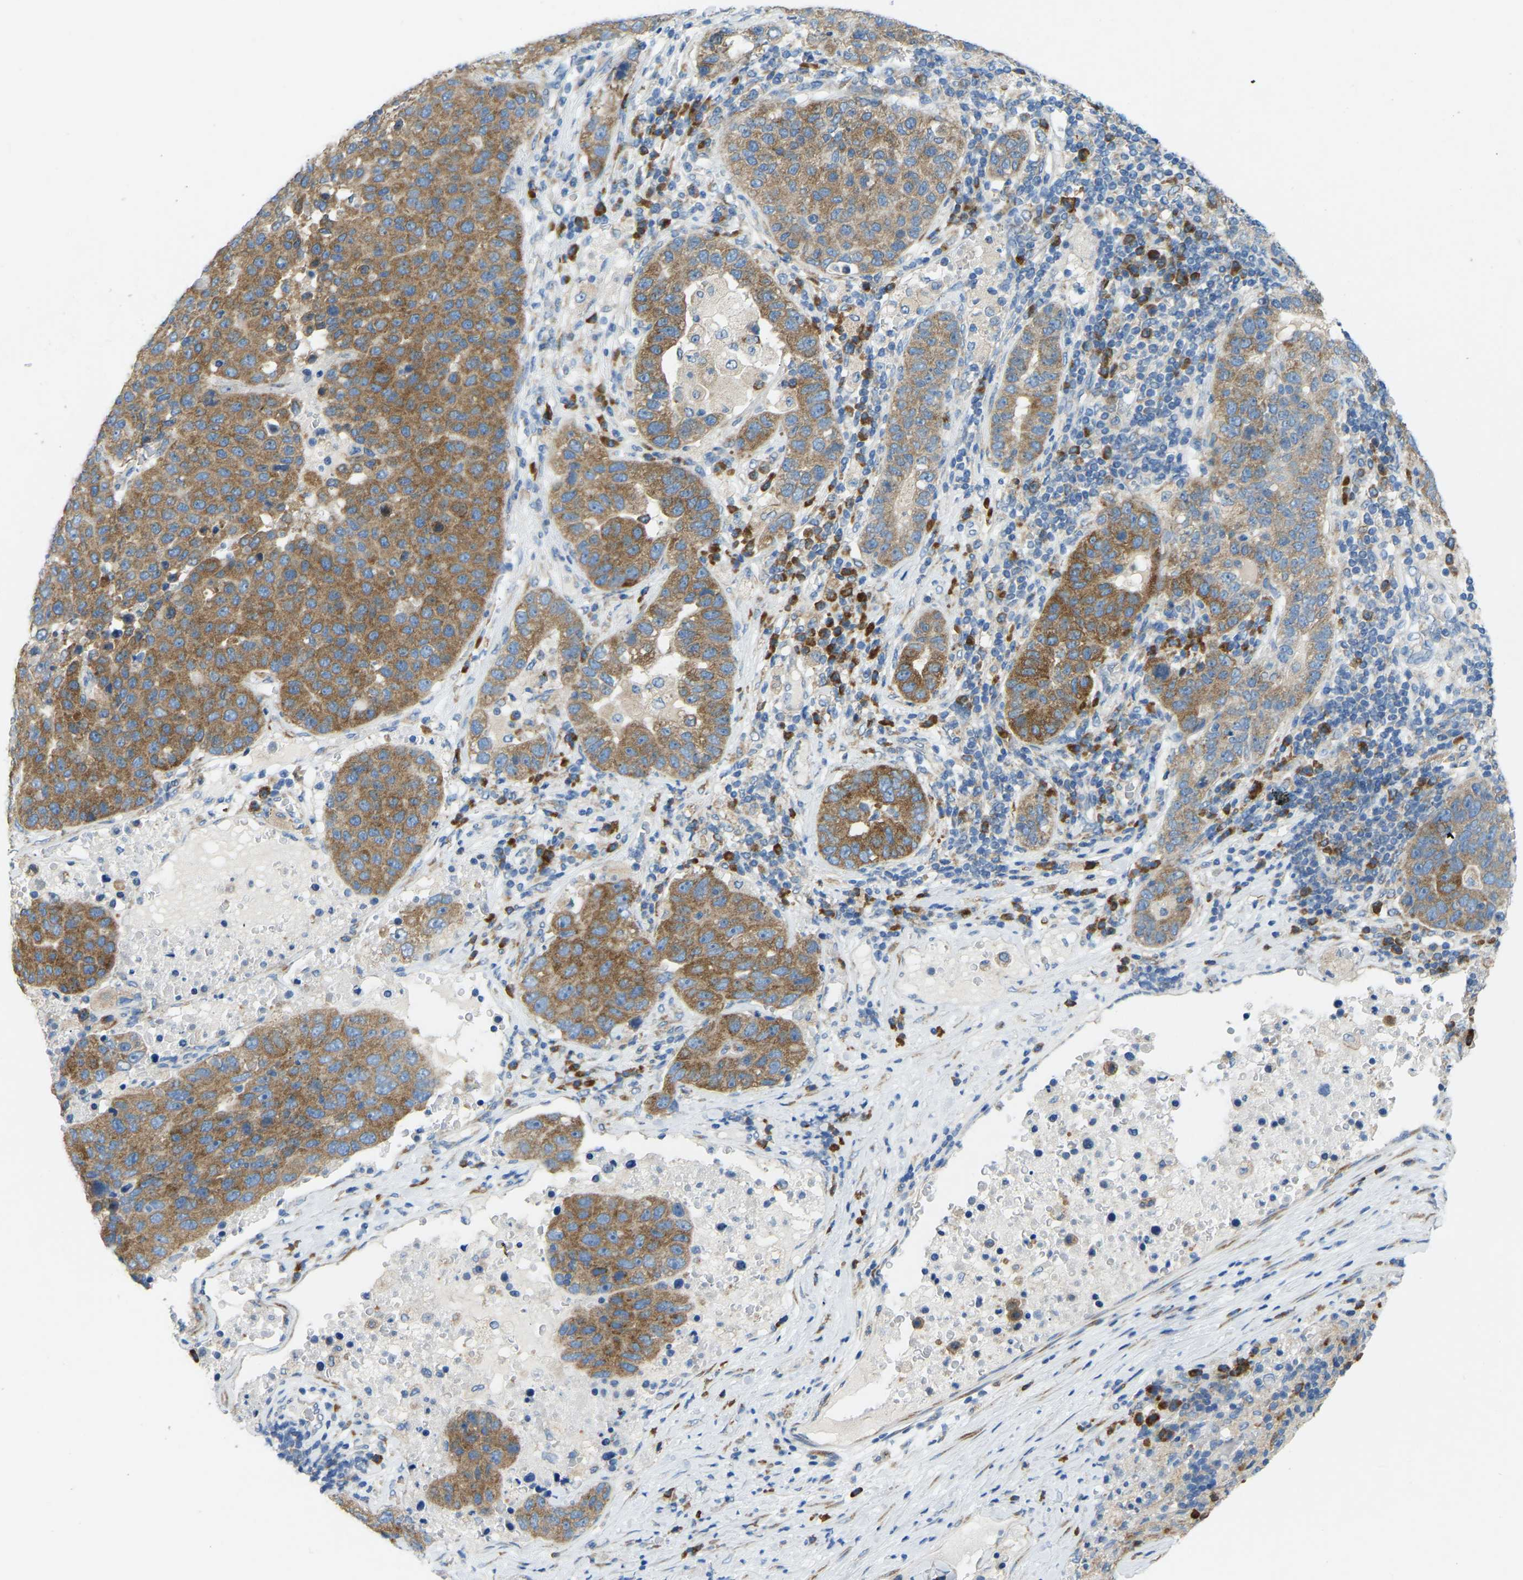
{"staining": {"intensity": "moderate", "quantity": ">75%", "location": "cytoplasmic/membranous"}, "tissue": "pancreatic cancer", "cell_type": "Tumor cells", "image_type": "cancer", "snomed": [{"axis": "morphology", "description": "Adenocarcinoma, NOS"}, {"axis": "topography", "description": "Pancreas"}], "caption": "Protein staining of pancreatic adenocarcinoma tissue shows moderate cytoplasmic/membranous expression in approximately >75% of tumor cells.", "gene": "SND1", "patient": {"sex": "female", "age": 61}}